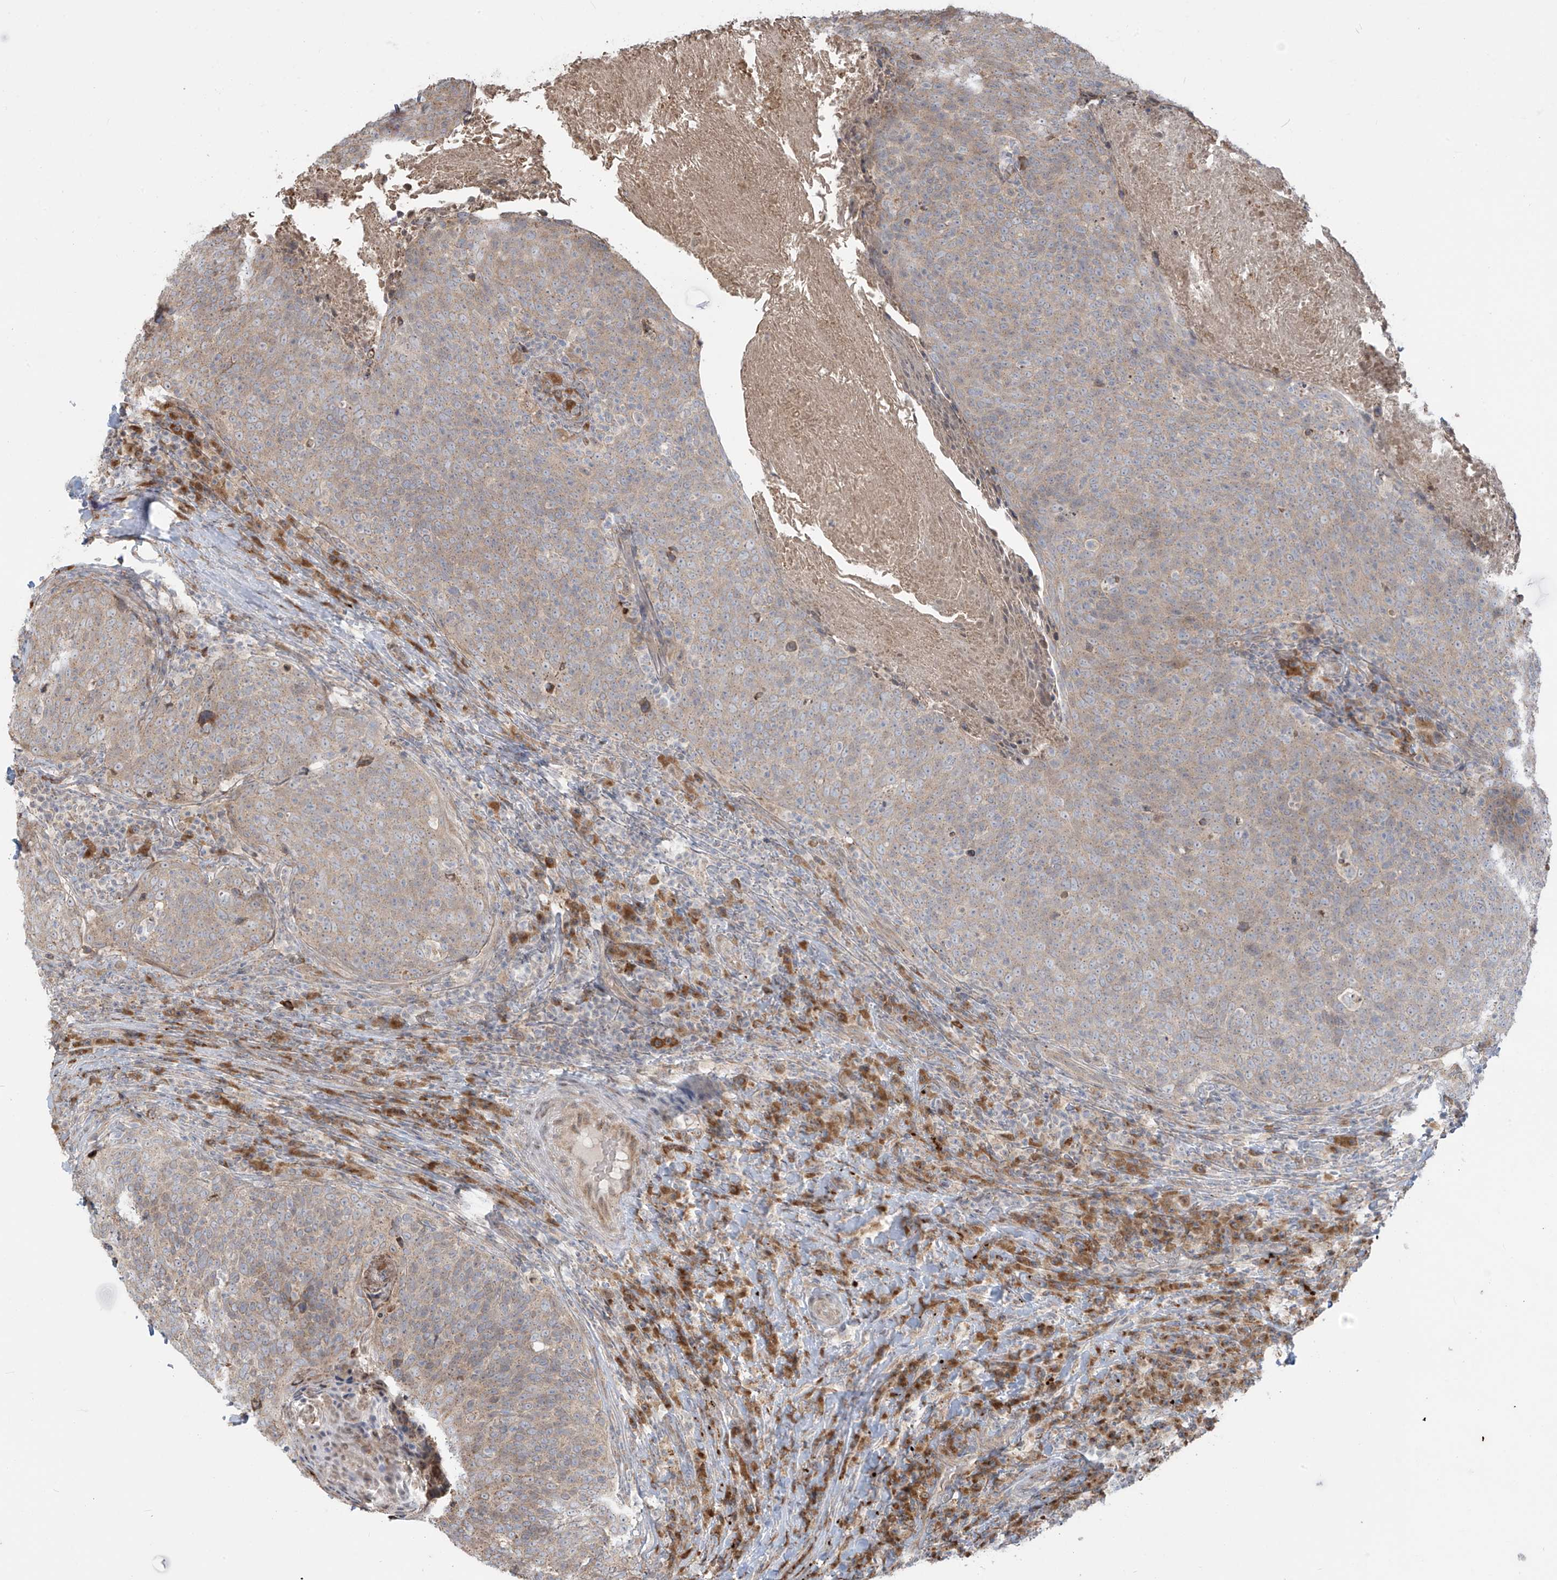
{"staining": {"intensity": "weak", "quantity": "25%-75%", "location": "cytoplasmic/membranous"}, "tissue": "head and neck cancer", "cell_type": "Tumor cells", "image_type": "cancer", "snomed": [{"axis": "morphology", "description": "Squamous cell carcinoma, NOS"}, {"axis": "morphology", "description": "Squamous cell carcinoma, metastatic, NOS"}, {"axis": "topography", "description": "Lymph node"}, {"axis": "topography", "description": "Head-Neck"}], "caption": "Immunohistochemical staining of head and neck cancer displays low levels of weak cytoplasmic/membranous positivity in about 25%-75% of tumor cells. (DAB IHC, brown staining for protein, blue staining for nuclei).", "gene": "PLEKHM3", "patient": {"sex": "male", "age": 62}}